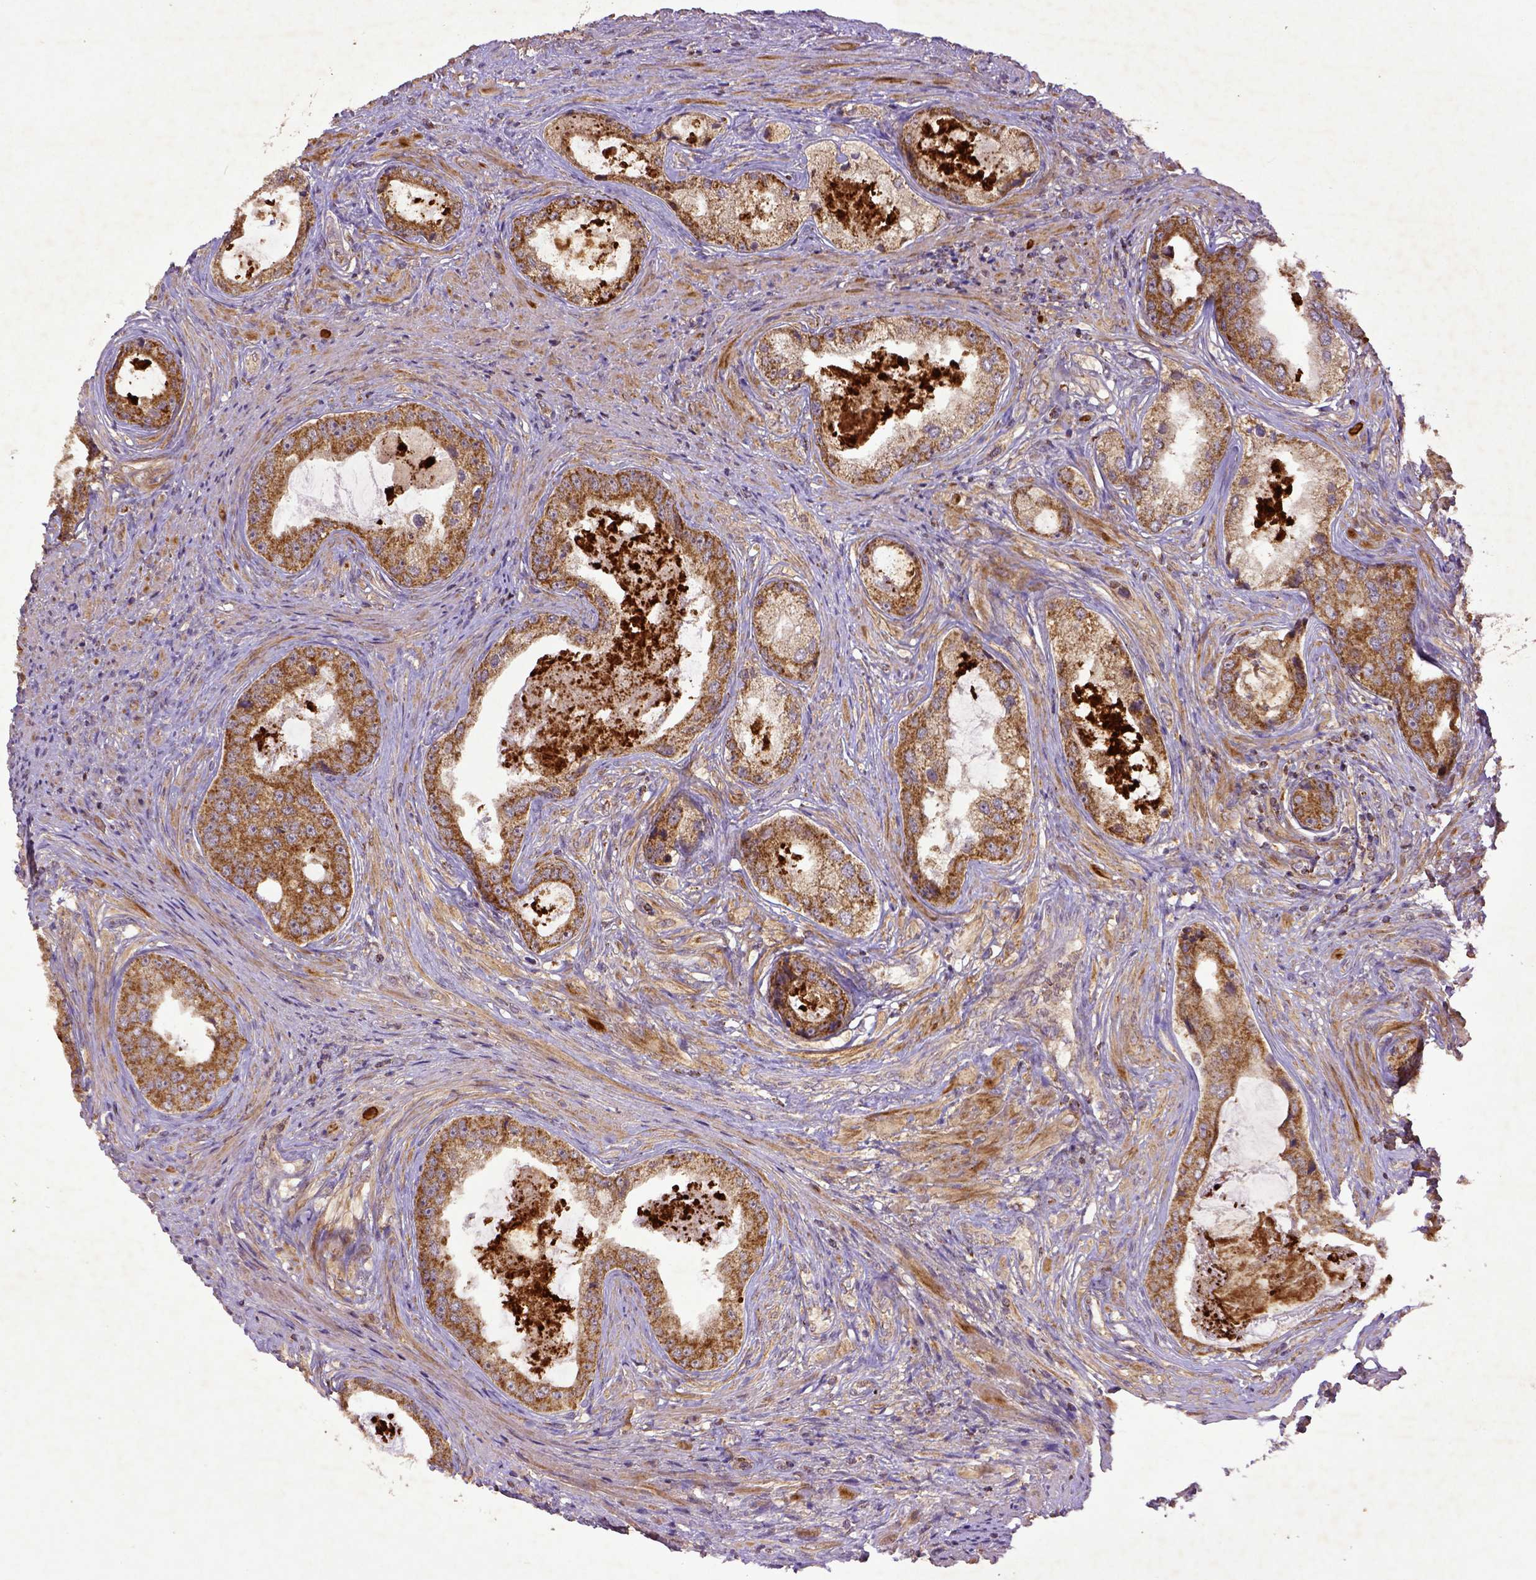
{"staining": {"intensity": "moderate", "quantity": ">75%", "location": "cytoplasmic/membranous"}, "tissue": "prostate cancer", "cell_type": "Tumor cells", "image_type": "cancer", "snomed": [{"axis": "morphology", "description": "Adenocarcinoma, Low grade"}, {"axis": "topography", "description": "Prostate"}], "caption": "Tumor cells display medium levels of moderate cytoplasmic/membranous positivity in about >75% of cells in human prostate low-grade adenocarcinoma. The staining is performed using DAB (3,3'-diaminobenzidine) brown chromogen to label protein expression. The nuclei are counter-stained blue using hematoxylin.", "gene": "MT-CO1", "patient": {"sex": "male", "age": 68}}